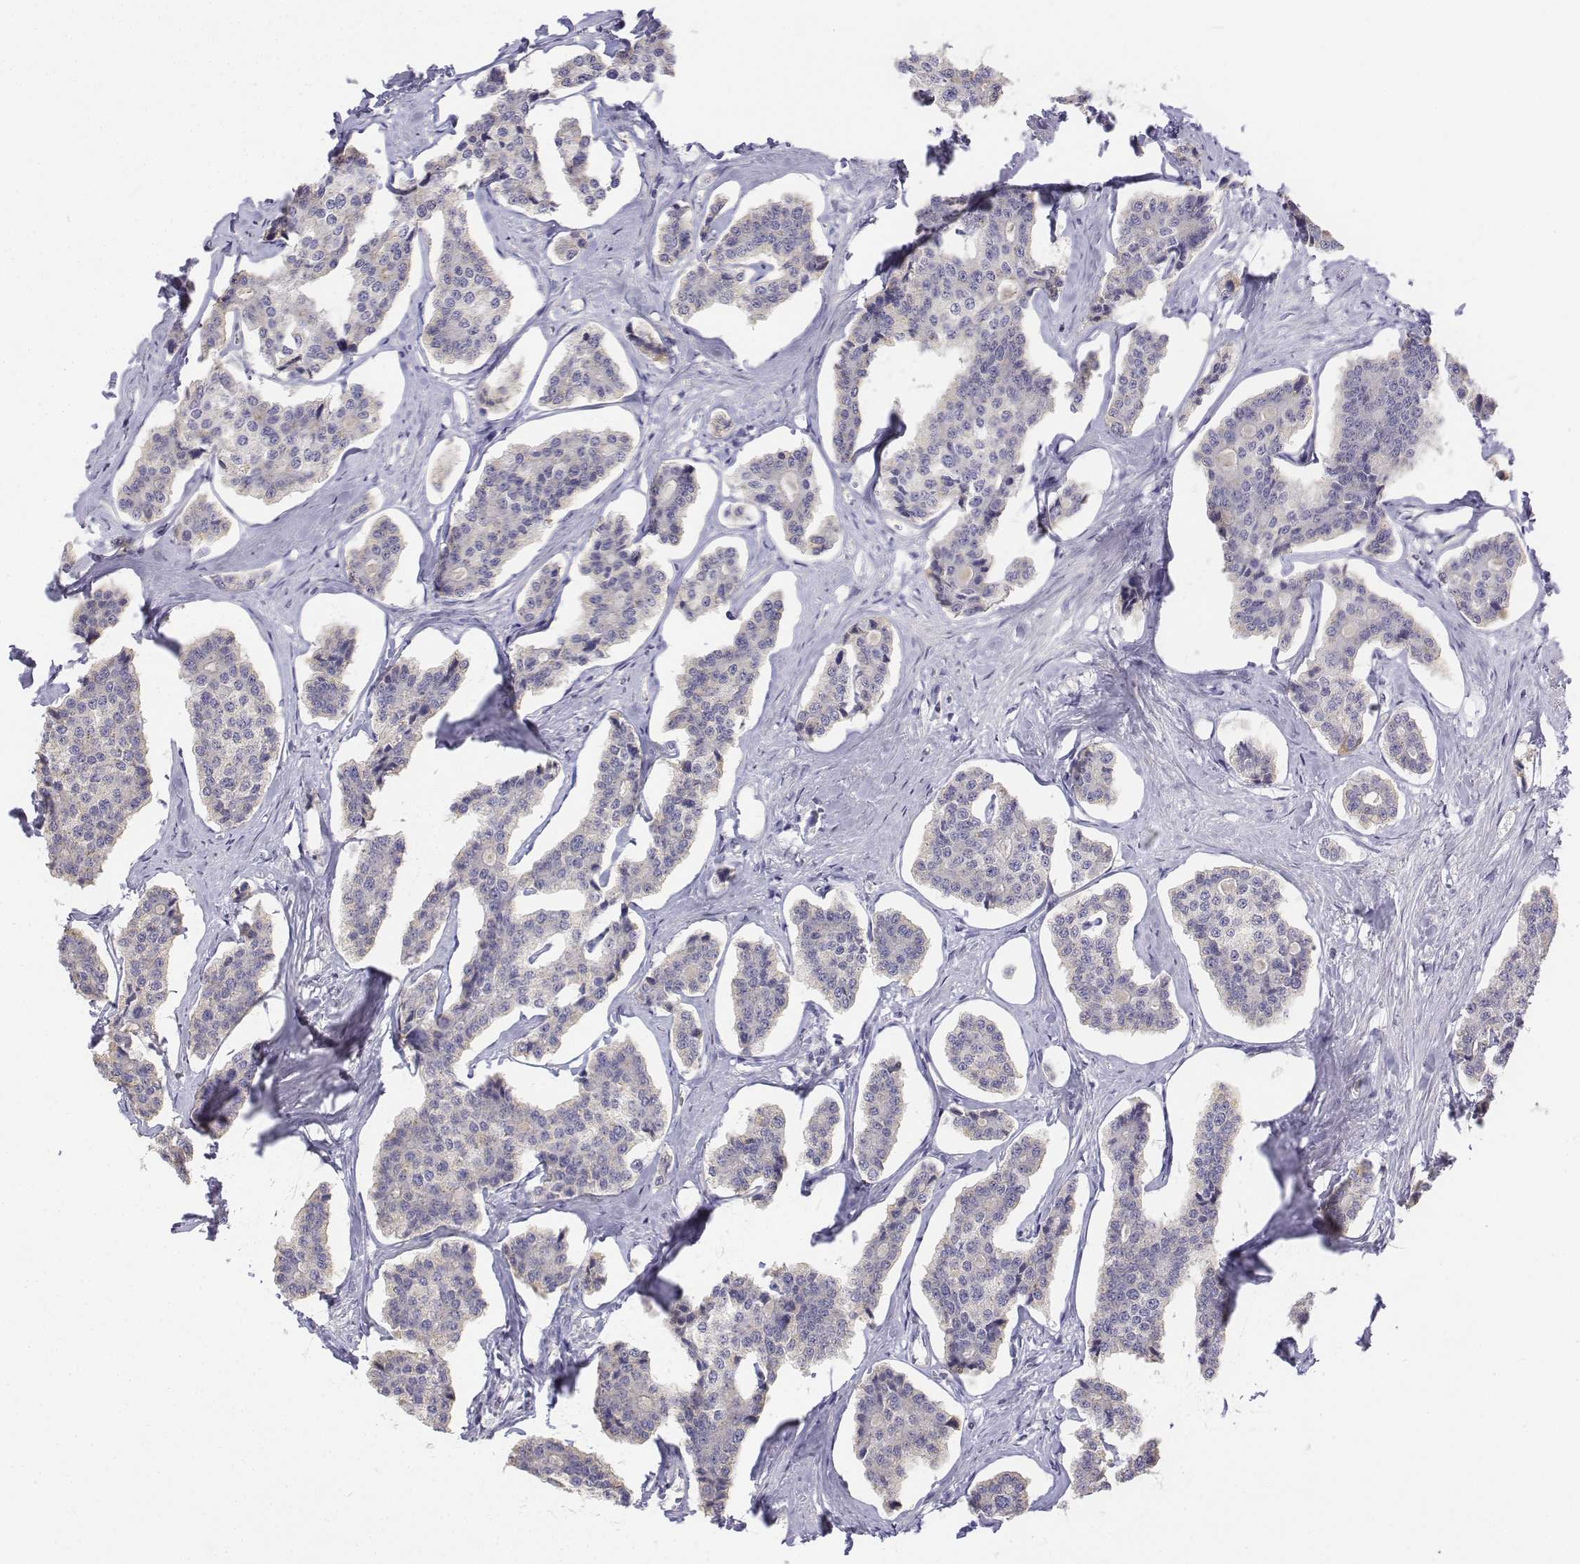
{"staining": {"intensity": "negative", "quantity": "none", "location": "none"}, "tissue": "carcinoid", "cell_type": "Tumor cells", "image_type": "cancer", "snomed": [{"axis": "morphology", "description": "Carcinoid, malignant, NOS"}, {"axis": "topography", "description": "Small intestine"}], "caption": "Protein analysis of malignant carcinoid shows no significant staining in tumor cells.", "gene": "LGSN", "patient": {"sex": "female", "age": 65}}